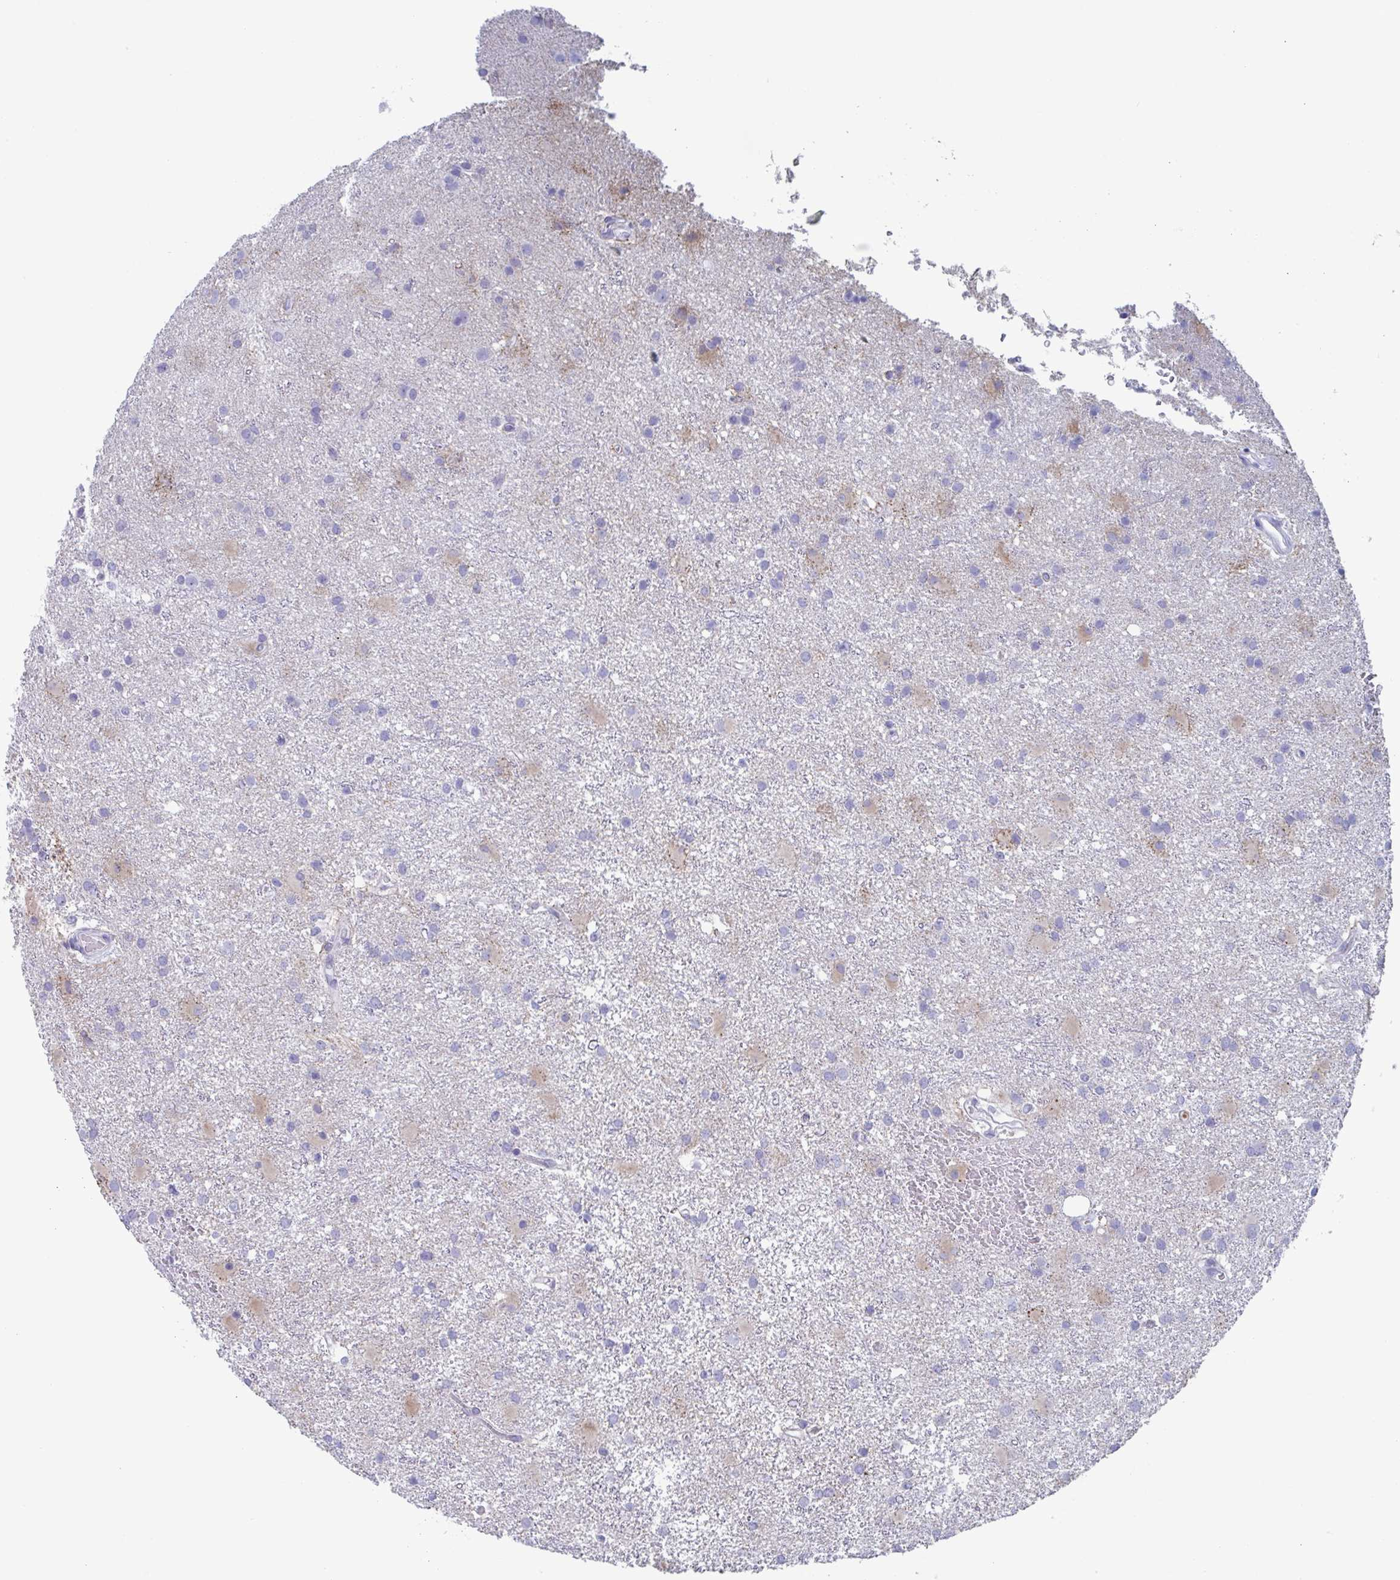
{"staining": {"intensity": "negative", "quantity": "none", "location": "none"}, "tissue": "glioma", "cell_type": "Tumor cells", "image_type": "cancer", "snomed": [{"axis": "morphology", "description": "Glioma, malignant, High grade"}, {"axis": "topography", "description": "Brain"}], "caption": "The histopathology image displays no staining of tumor cells in malignant glioma (high-grade).", "gene": "CYP4F11", "patient": {"sex": "male", "age": 55}}